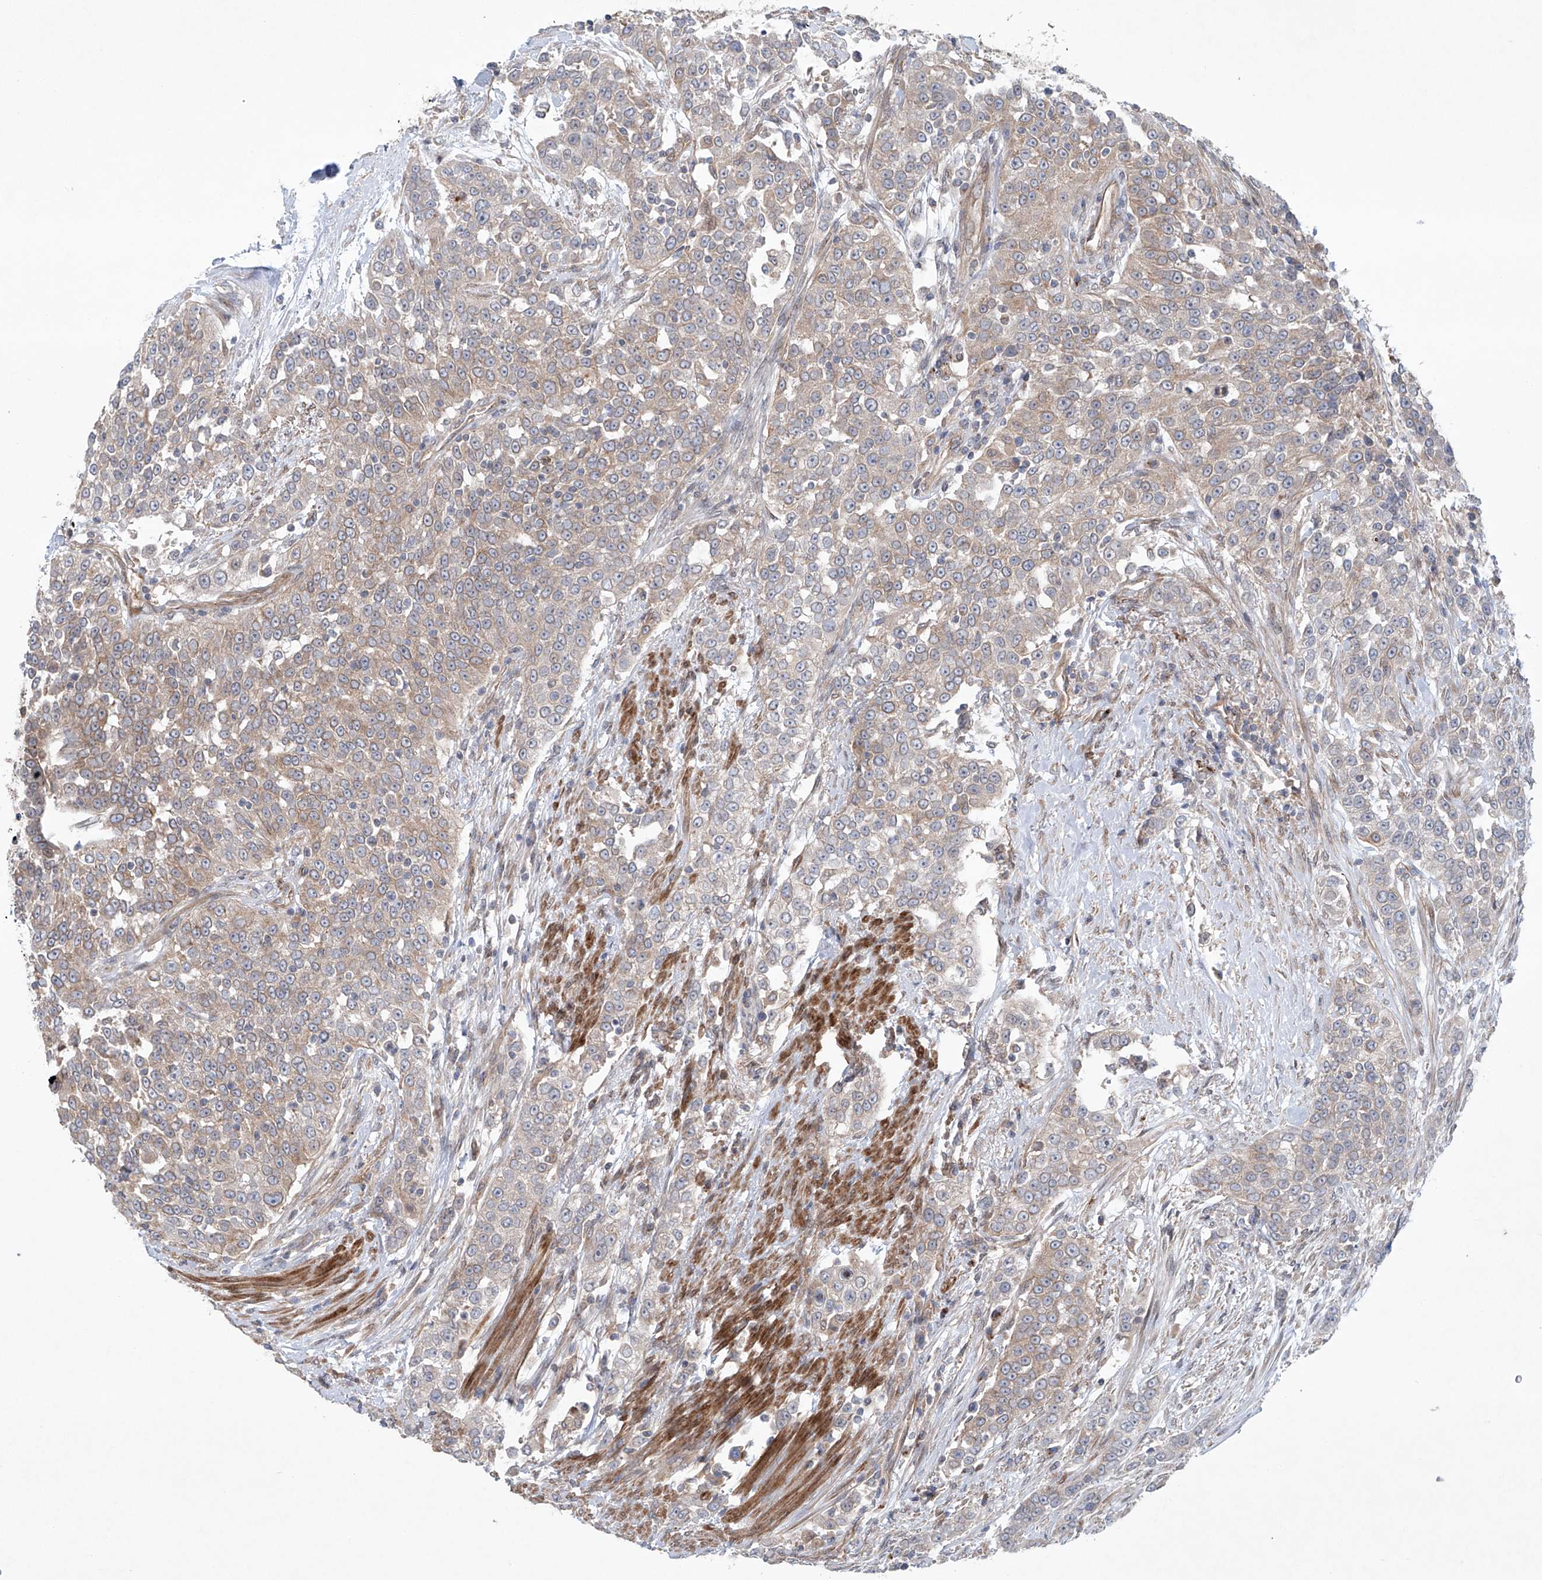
{"staining": {"intensity": "weak", "quantity": "25%-75%", "location": "cytoplasmic/membranous"}, "tissue": "urothelial cancer", "cell_type": "Tumor cells", "image_type": "cancer", "snomed": [{"axis": "morphology", "description": "Urothelial carcinoma, High grade"}, {"axis": "topography", "description": "Urinary bladder"}], "caption": "Immunohistochemistry histopathology image of neoplastic tissue: urothelial cancer stained using immunohistochemistry (IHC) exhibits low levels of weak protein expression localized specifically in the cytoplasmic/membranous of tumor cells, appearing as a cytoplasmic/membranous brown color.", "gene": "KLC4", "patient": {"sex": "female", "age": 80}}